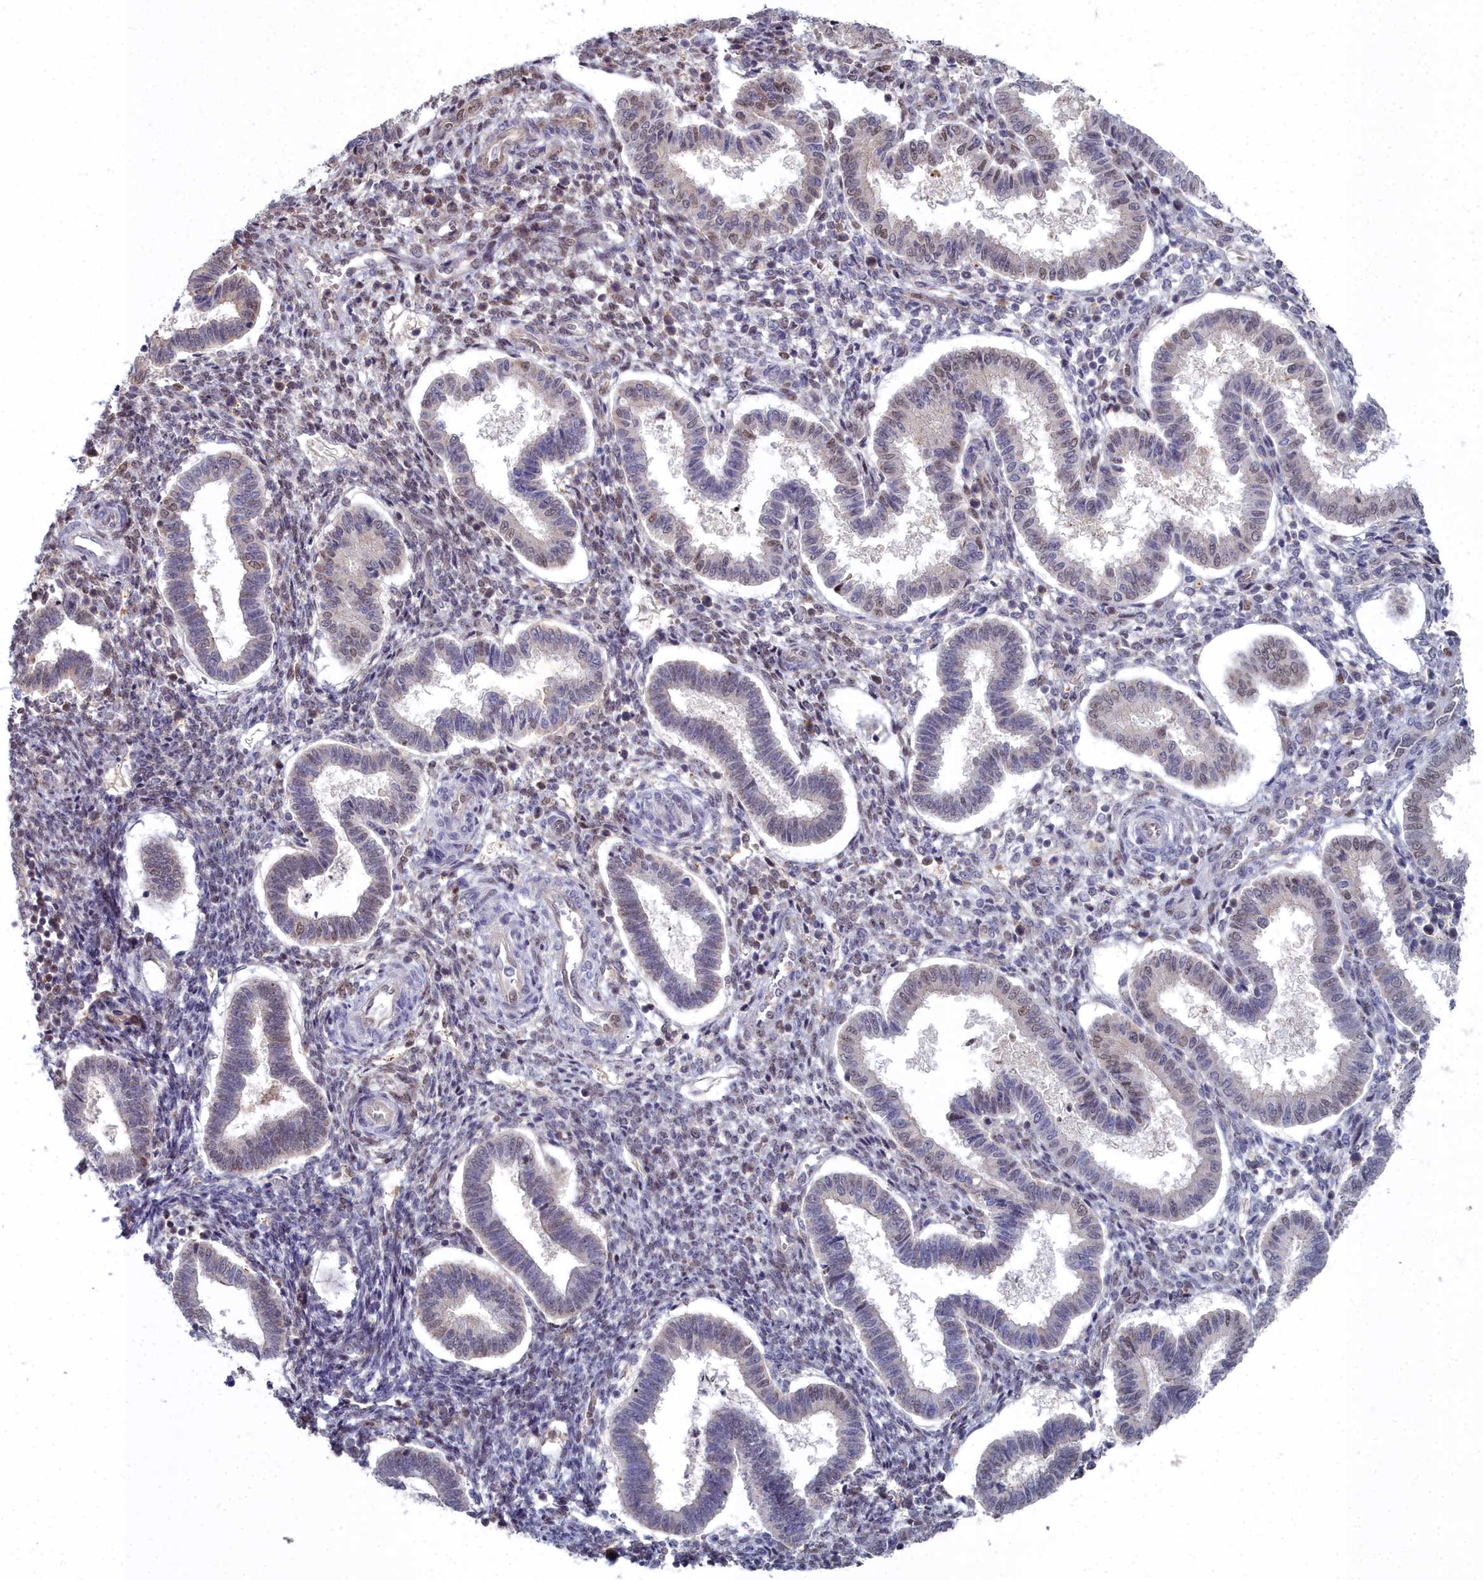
{"staining": {"intensity": "moderate", "quantity": "<25%", "location": "nuclear"}, "tissue": "endometrium", "cell_type": "Cells in endometrial stroma", "image_type": "normal", "snomed": [{"axis": "morphology", "description": "Normal tissue, NOS"}, {"axis": "topography", "description": "Endometrium"}], "caption": "Protein expression analysis of unremarkable endometrium shows moderate nuclear positivity in about <25% of cells in endometrial stroma. (Stains: DAB (3,3'-diaminobenzidine) in brown, nuclei in blue, Microscopy: brightfield microscopy at high magnification).", "gene": "RPS27A", "patient": {"sex": "female", "age": 24}}